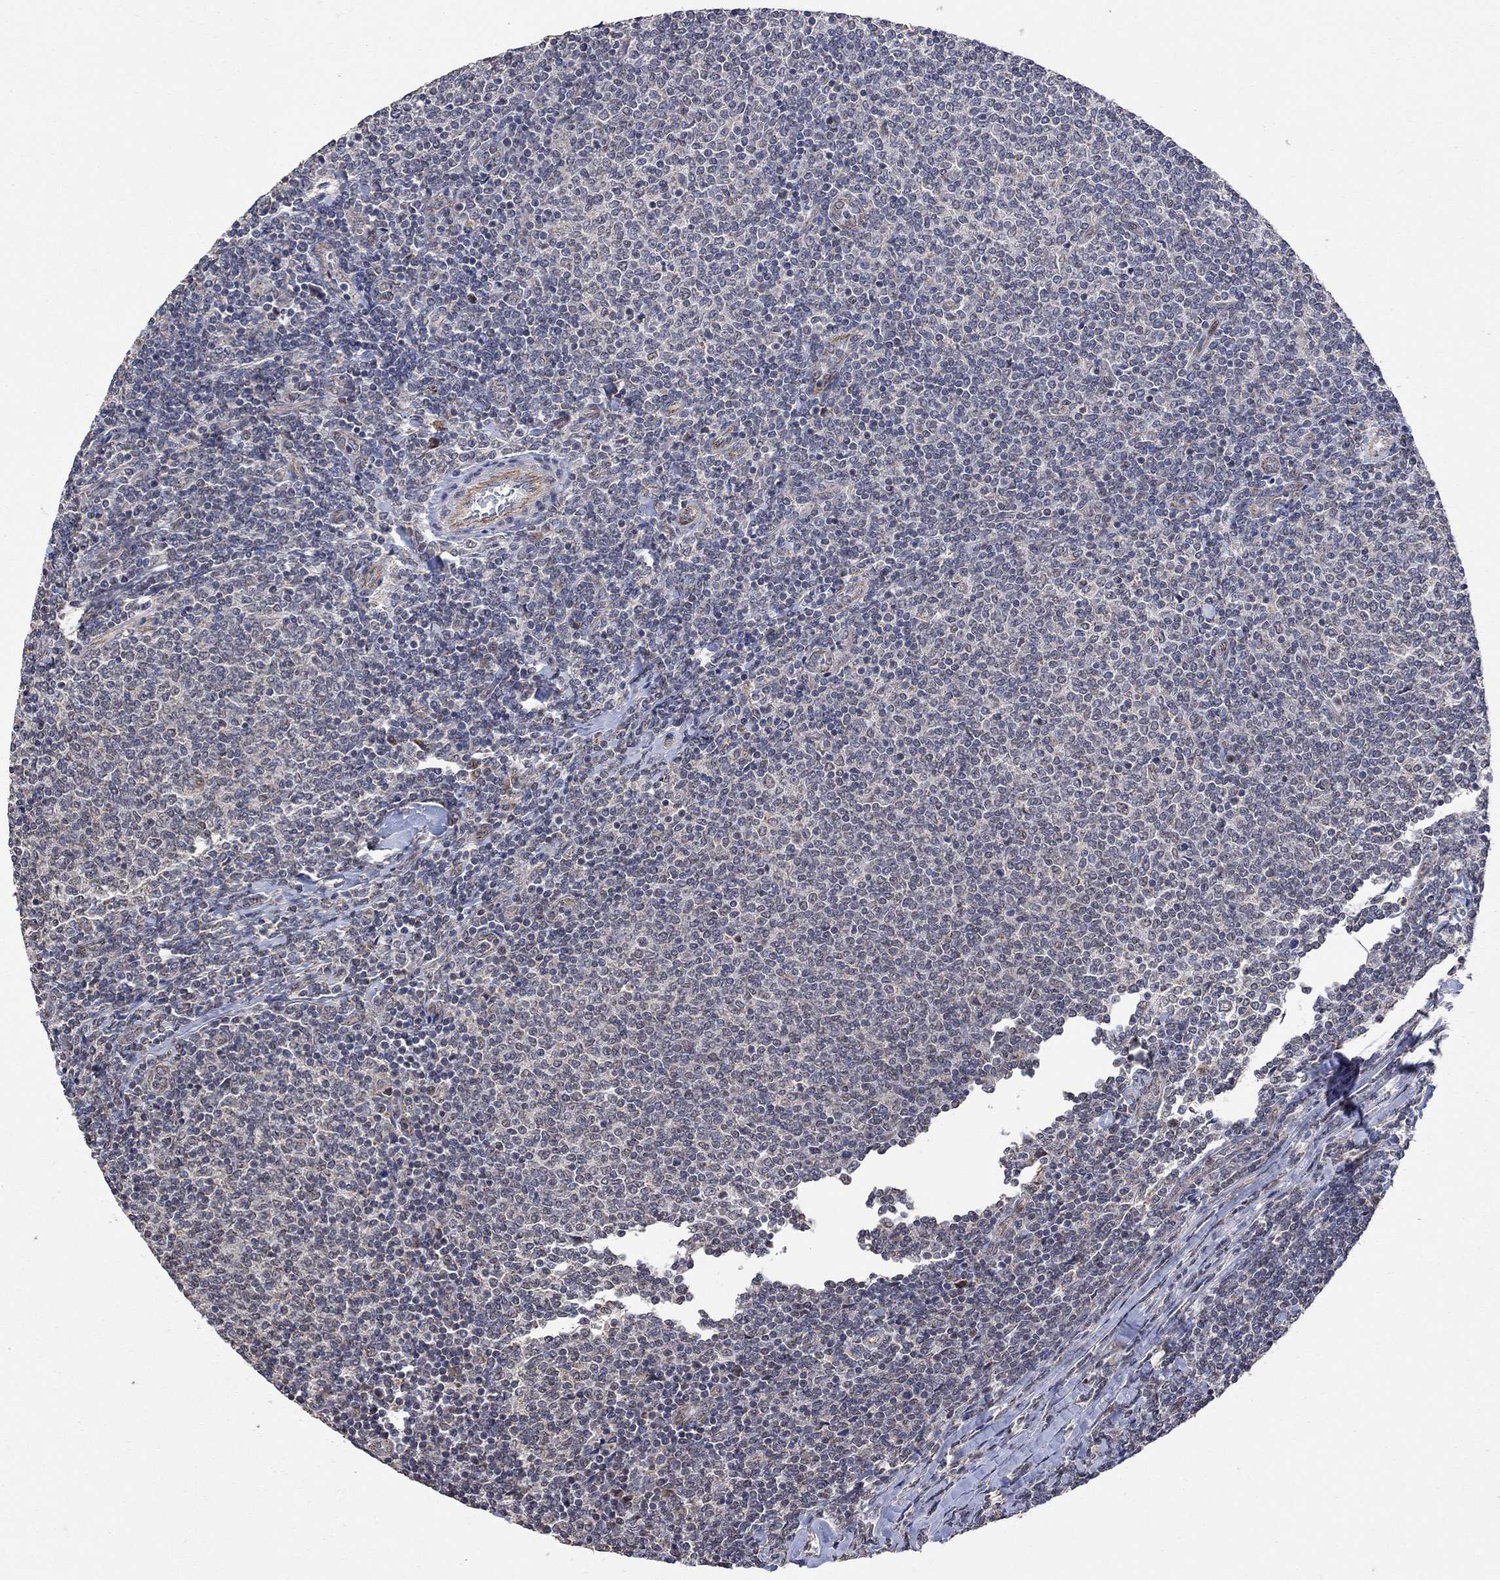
{"staining": {"intensity": "negative", "quantity": "none", "location": "none"}, "tissue": "lymphoma", "cell_type": "Tumor cells", "image_type": "cancer", "snomed": [{"axis": "morphology", "description": "Malignant lymphoma, non-Hodgkin's type, Low grade"}, {"axis": "topography", "description": "Lymph node"}], "caption": "This is an immunohistochemistry micrograph of low-grade malignant lymphoma, non-Hodgkin's type. There is no expression in tumor cells.", "gene": "ANKRA2", "patient": {"sex": "male", "age": 52}}